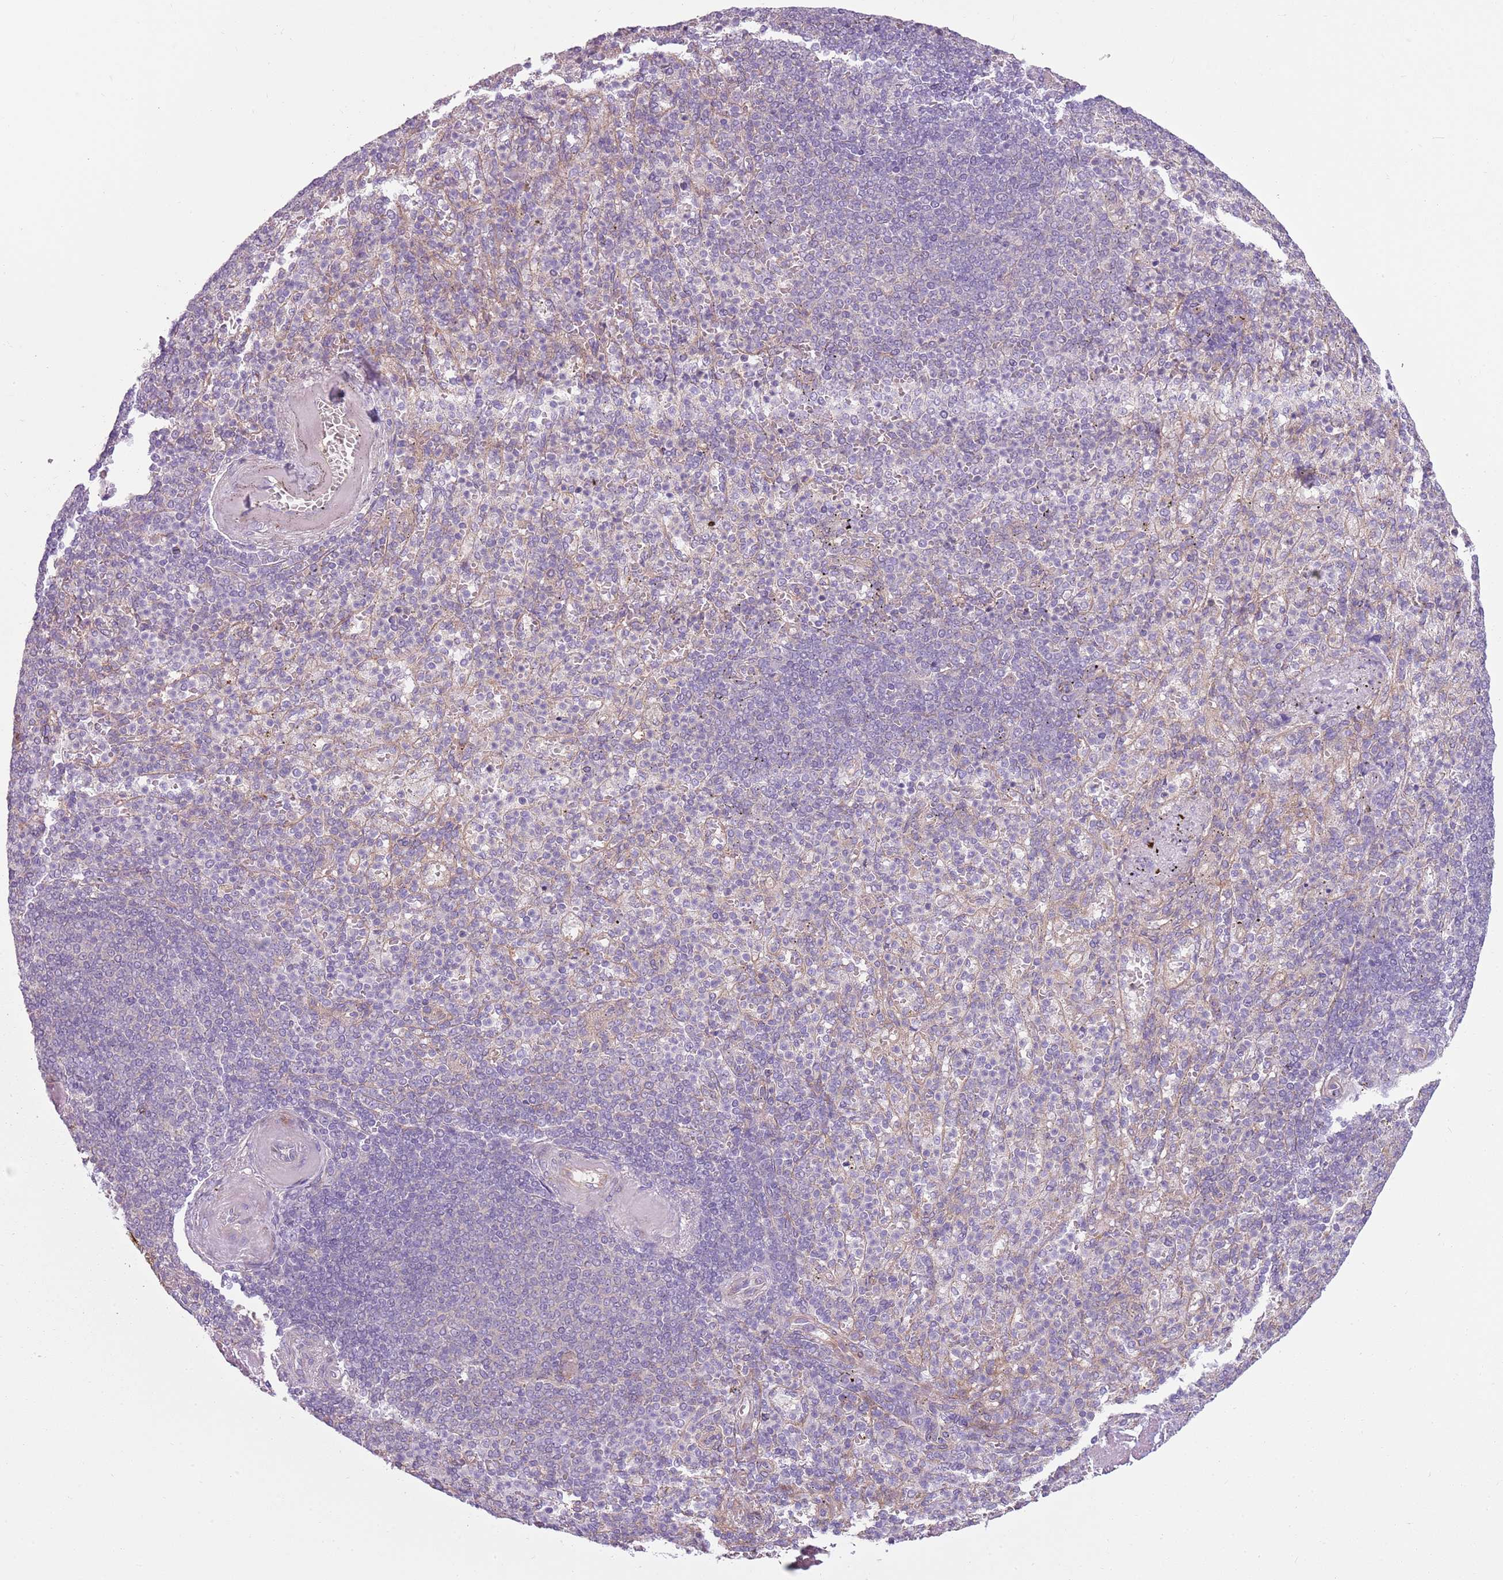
{"staining": {"intensity": "weak", "quantity": "<25%", "location": "cytoplasmic/membranous"}, "tissue": "spleen", "cell_type": "Cells in red pulp", "image_type": "normal", "snomed": [{"axis": "morphology", "description": "Normal tissue, NOS"}, {"axis": "topography", "description": "Spleen"}], "caption": "Immunohistochemistry histopathology image of normal human spleen stained for a protein (brown), which shows no expression in cells in red pulp. (DAB immunohistochemistry (IHC), high magnification).", "gene": "SNX1", "patient": {"sex": "female", "age": 74}}